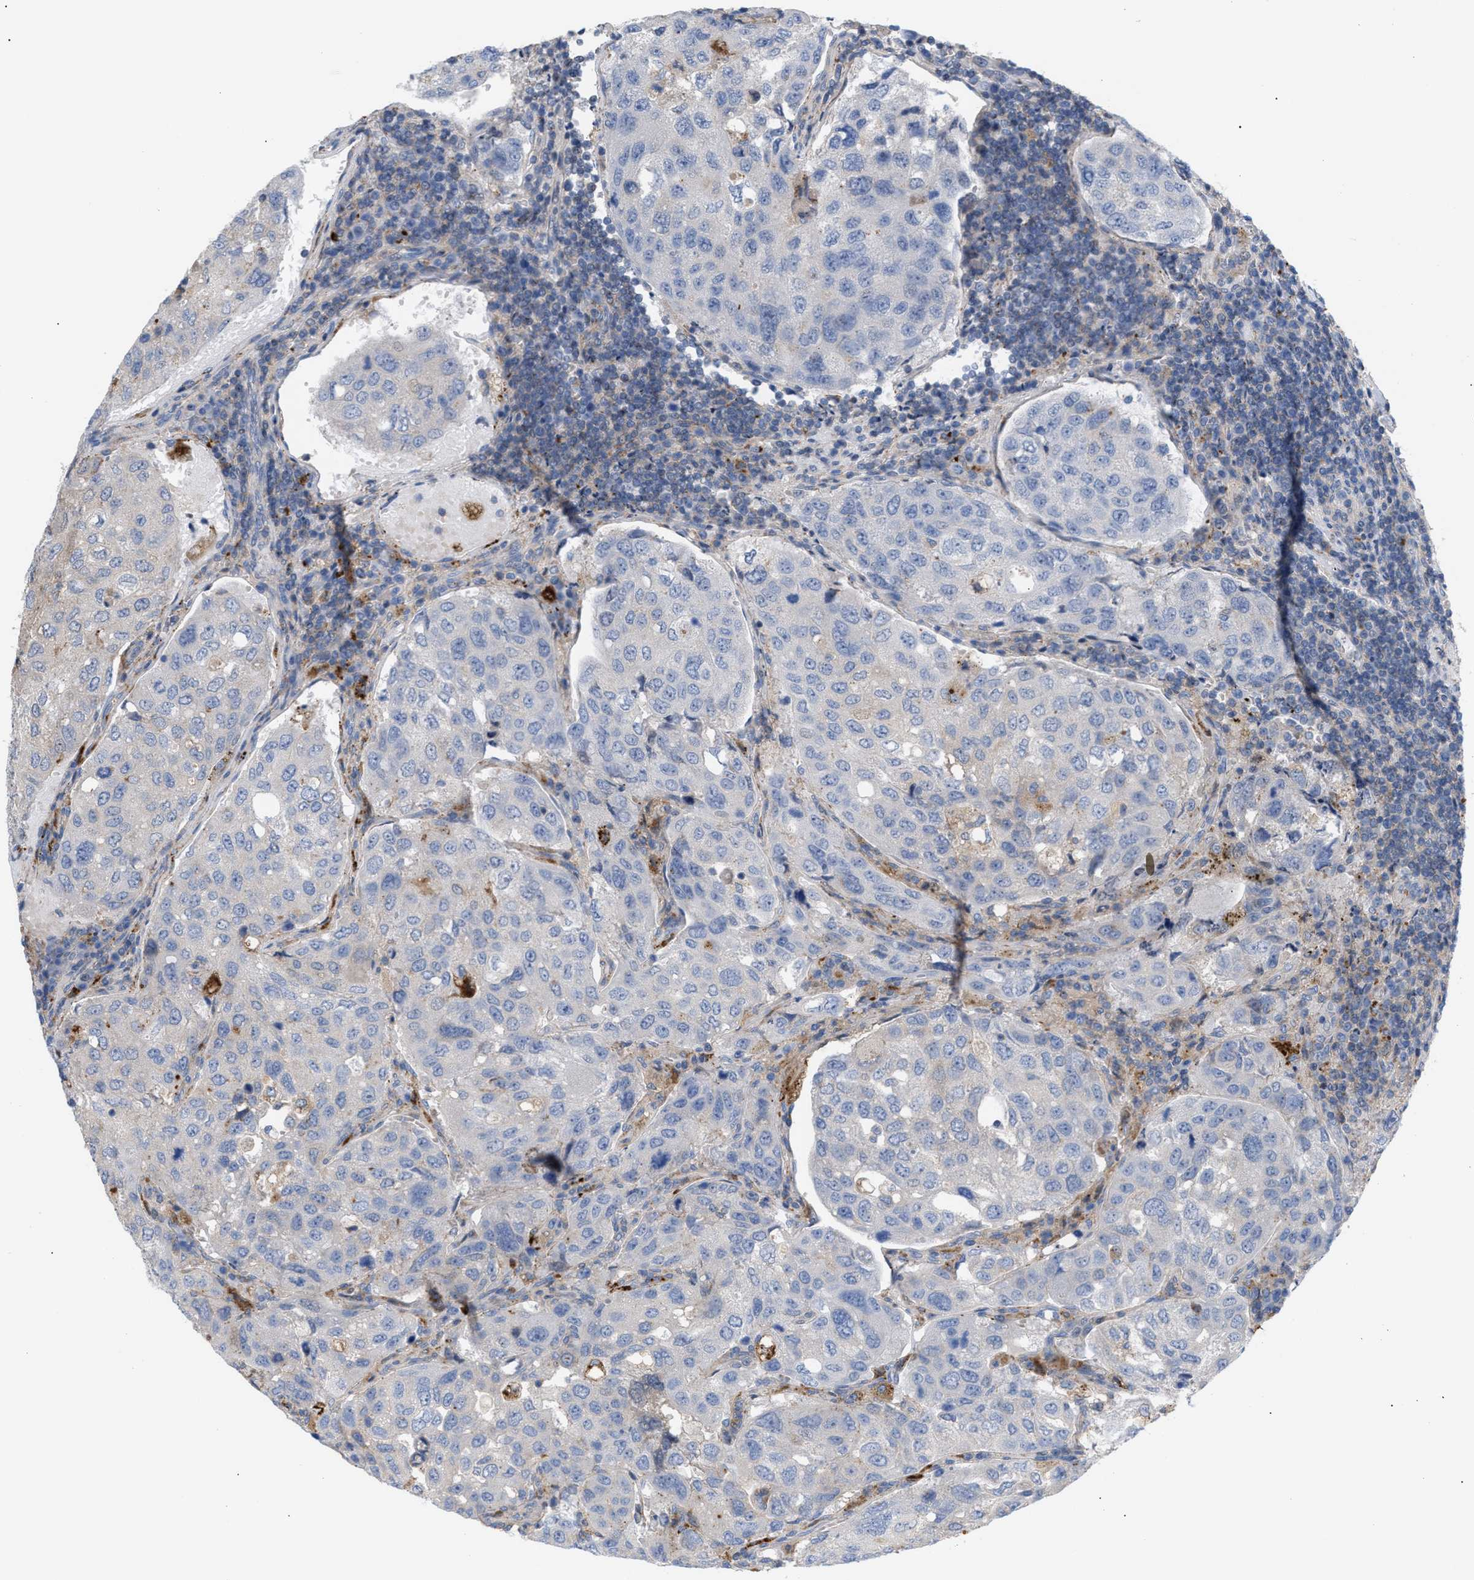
{"staining": {"intensity": "negative", "quantity": "none", "location": "none"}, "tissue": "urothelial cancer", "cell_type": "Tumor cells", "image_type": "cancer", "snomed": [{"axis": "morphology", "description": "Urothelial carcinoma, High grade"}, {"axis": "topography", "description": "Lymph node"}, {"axis": "topography", "description": "Urinary bladder"}], "caption": "Tumor cells are negative for brown protein staining in high-grade urothelial carcinoma.", "gene": "MBTD1", "patient": {"sex": "male", "age": 51}}